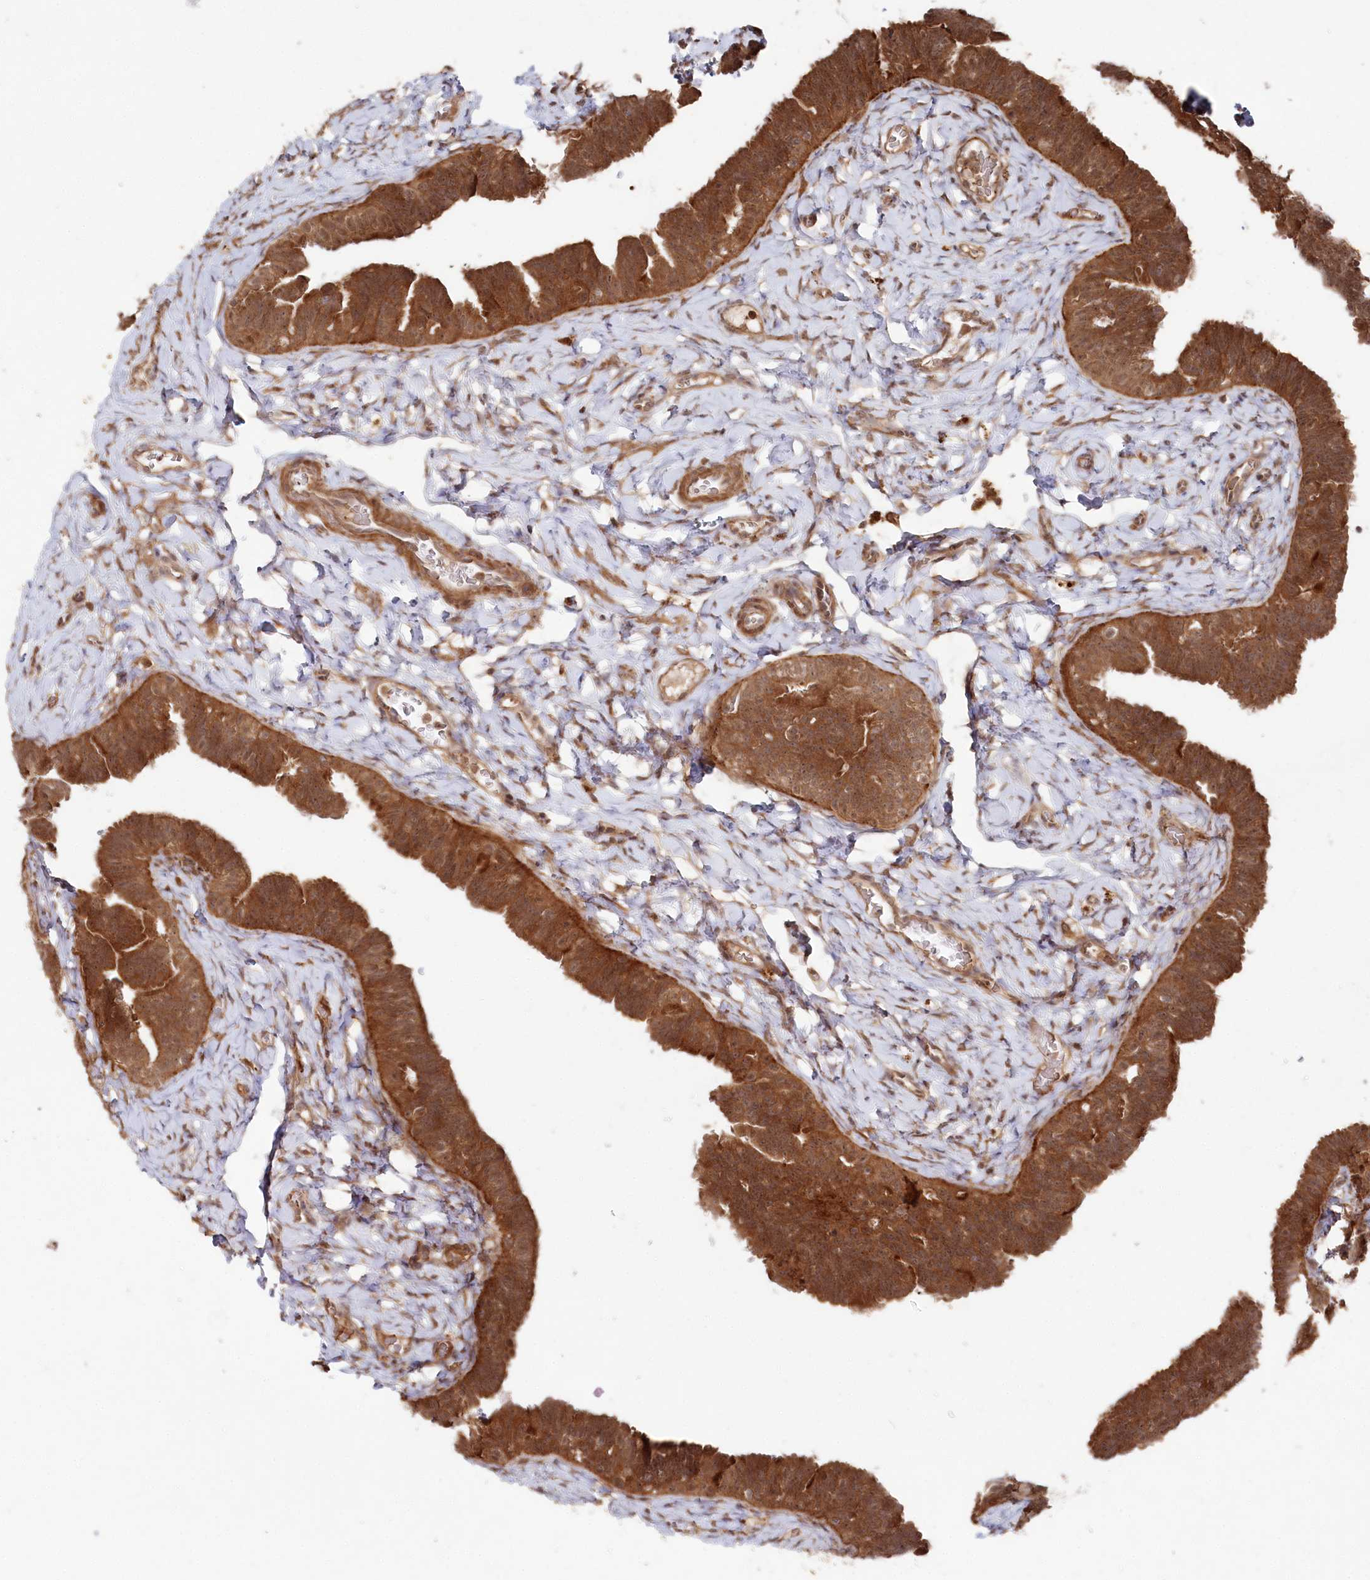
{"staining": {"intensity": "strong", "quantity": ">75%", "location": "cytoplasmic/membranous,nuclear"}, "tissue": "fallopian tube", "cell_type": "Glandular cells", "image_type": "normal", "snomed": [{"axis": "morphology", "description": "Normal tissue, NOS"}, {"axis": "topography", "description": "Fallopian tube"}], "caption": "Brown immunohistochemical staining in normal human fallopian tube reveals strong cytoplasmic/membranous,nuclear expression in approximately >75% of glandular cells.", "gene": "BORCS7", "patient": {"sex": "female", "age": 65}}